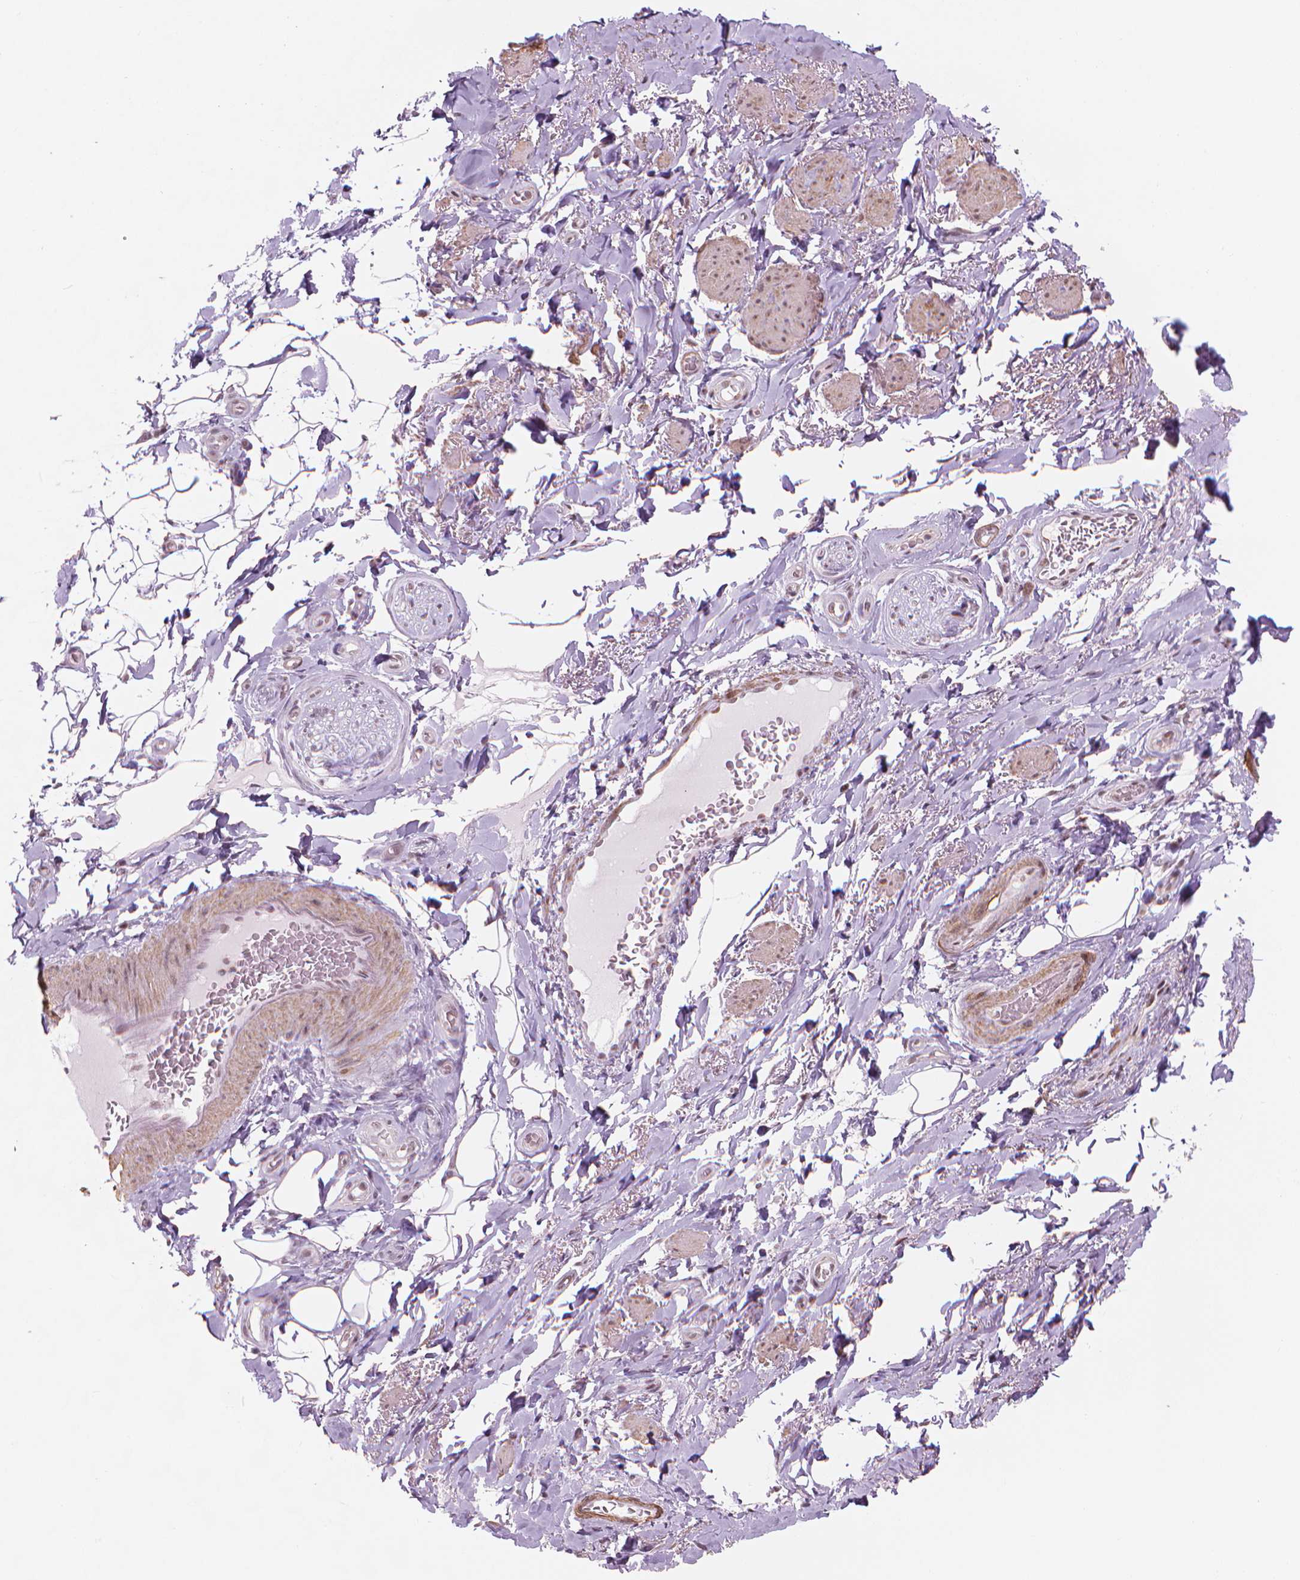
{"staining": {"intensity": "moderate", "quantity": "<25%", "location": "nuclear"}, "tissue": "adipose tissue", "cell_type": "Adipocytes", "image_type": "normal", "snomed": [{"axis": "morphology", "description": "Normal tissue, NOS"}, {"axis": "topography", "description": "Anal"}, {"axis": "topography", "description": "Peripheral nerve tissue"}], "caption": "Protein expression analysis of benign human adipose tissue reveals moderate nuclear staining in approximately <25% of adipocytes. (DAB IHC, brown staining for protein, blue staining for nuclei).", "gene": "HOXD4", "patient": {"sex": "male", "age": 53}}